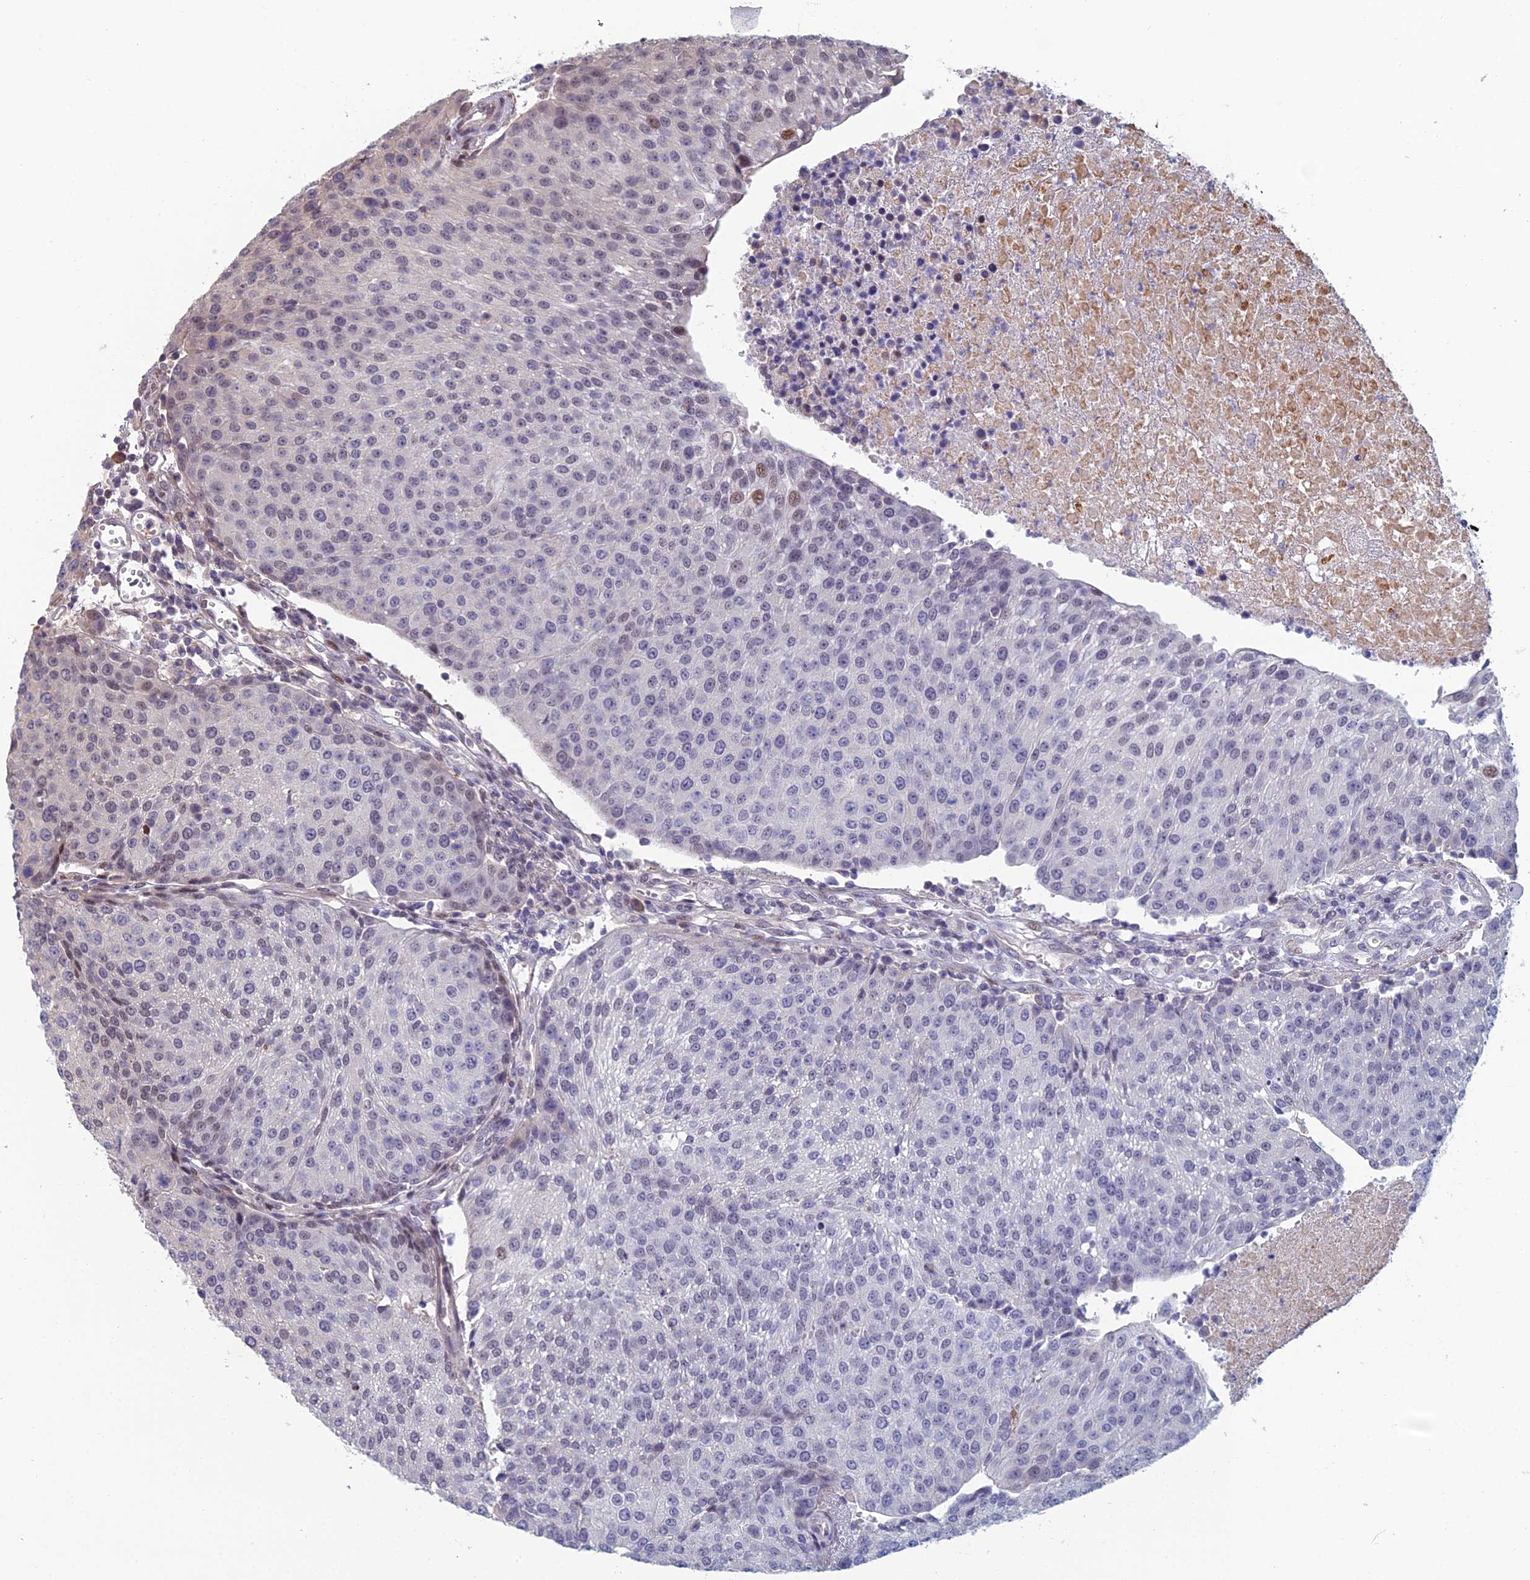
{"staining": {"intensity": "moderate", "quantity": "<25%", "location": "nuclear"}, "tissue": "urothelial cancer", "cell_type": "Tumor cells", "image_type": "cancer", "snomed": [{"axis": "morphology", "description": "Urothelial carcinoma, High grade"}, {"axis": "topography", "description": "Urinary bladder"}], "caption": "Immunohistochemistry staining of high-grade urothelial carcinoma, which shows low levels of moderate nuclear expression in about <25% of tumor cells indicating moderate nuclear protein positivity. The staining was performed using DAB (brown) for protein detection and nuclei were counterstained in hematoxylin (blue).", "gene": "CCDC183", "patient": {"sex": "female", "age": 85}}